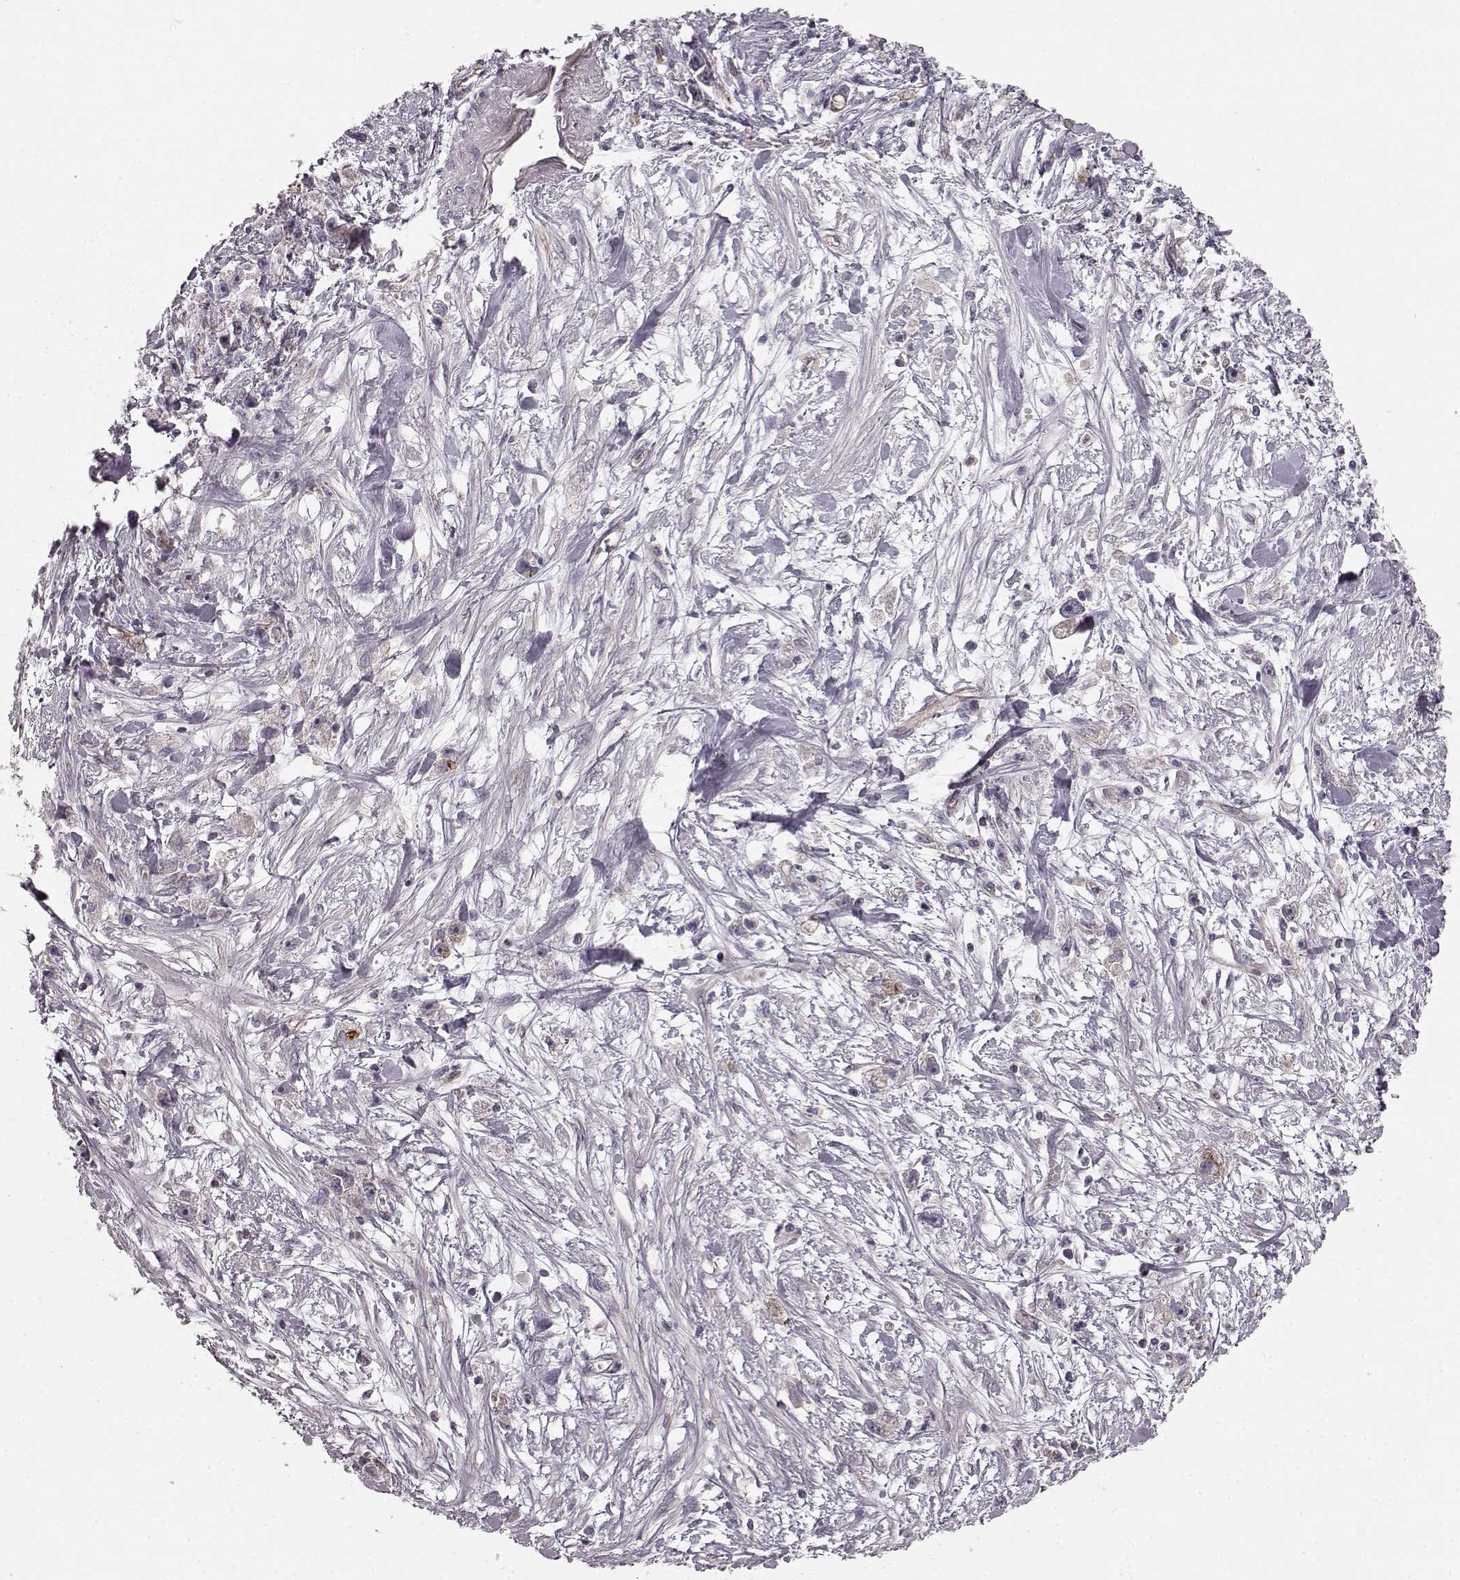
{"staining": {"intensity": "negative", "quantity": "none", "location": "none"}, "tissue": "stomach cancer", "cell_type": "Tumor cells", "image_type": "cancer", "snomed": [{"axis": "morphology", "description": "Adenocarcinoma, NOS"}, {"axis": "topography", "description": "Stomach"}], "caption": "There is no significant staining in tumor cells of stomach cancer (adenocarcinoma).", "gene": "SLC22A18", "patient": {"sex": "female", "age": 59}}